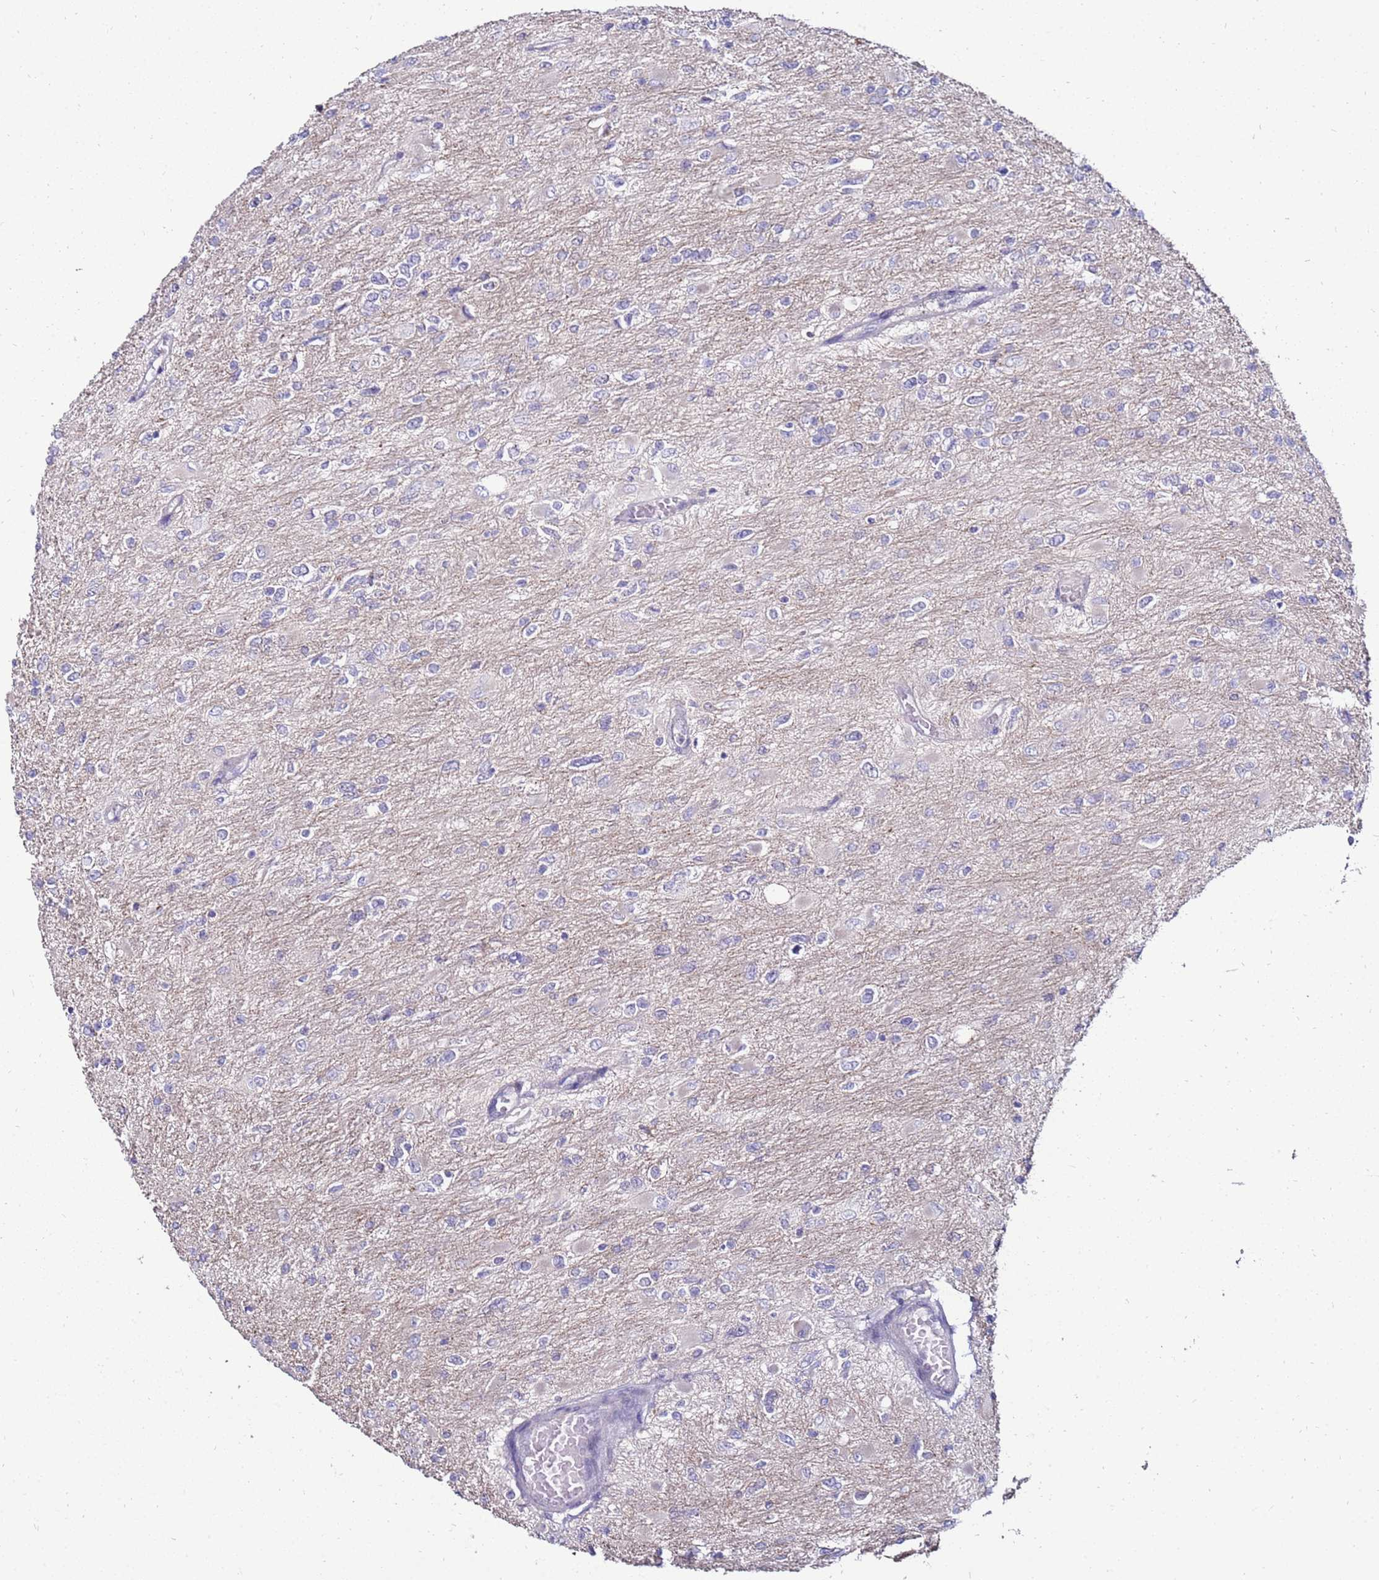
{"staining": {"intensity": "negative", "quantity": "none", "location": "none"}, "tissue": "glioma", "cell_type": "Tumor cells", "image_type": "cancer", "snomed": [{"axis": "morphology", "description": "Glioma, malignant, High grade"}, {"axis": "topography", "description": "Cerebral cortex"}], "caption": "Micrograph shows no significant protein positivity in tumor cells of high-grade glioma (malignant).", "gene": "GPN3", "patient": {"sex": "female", "age": 36}}